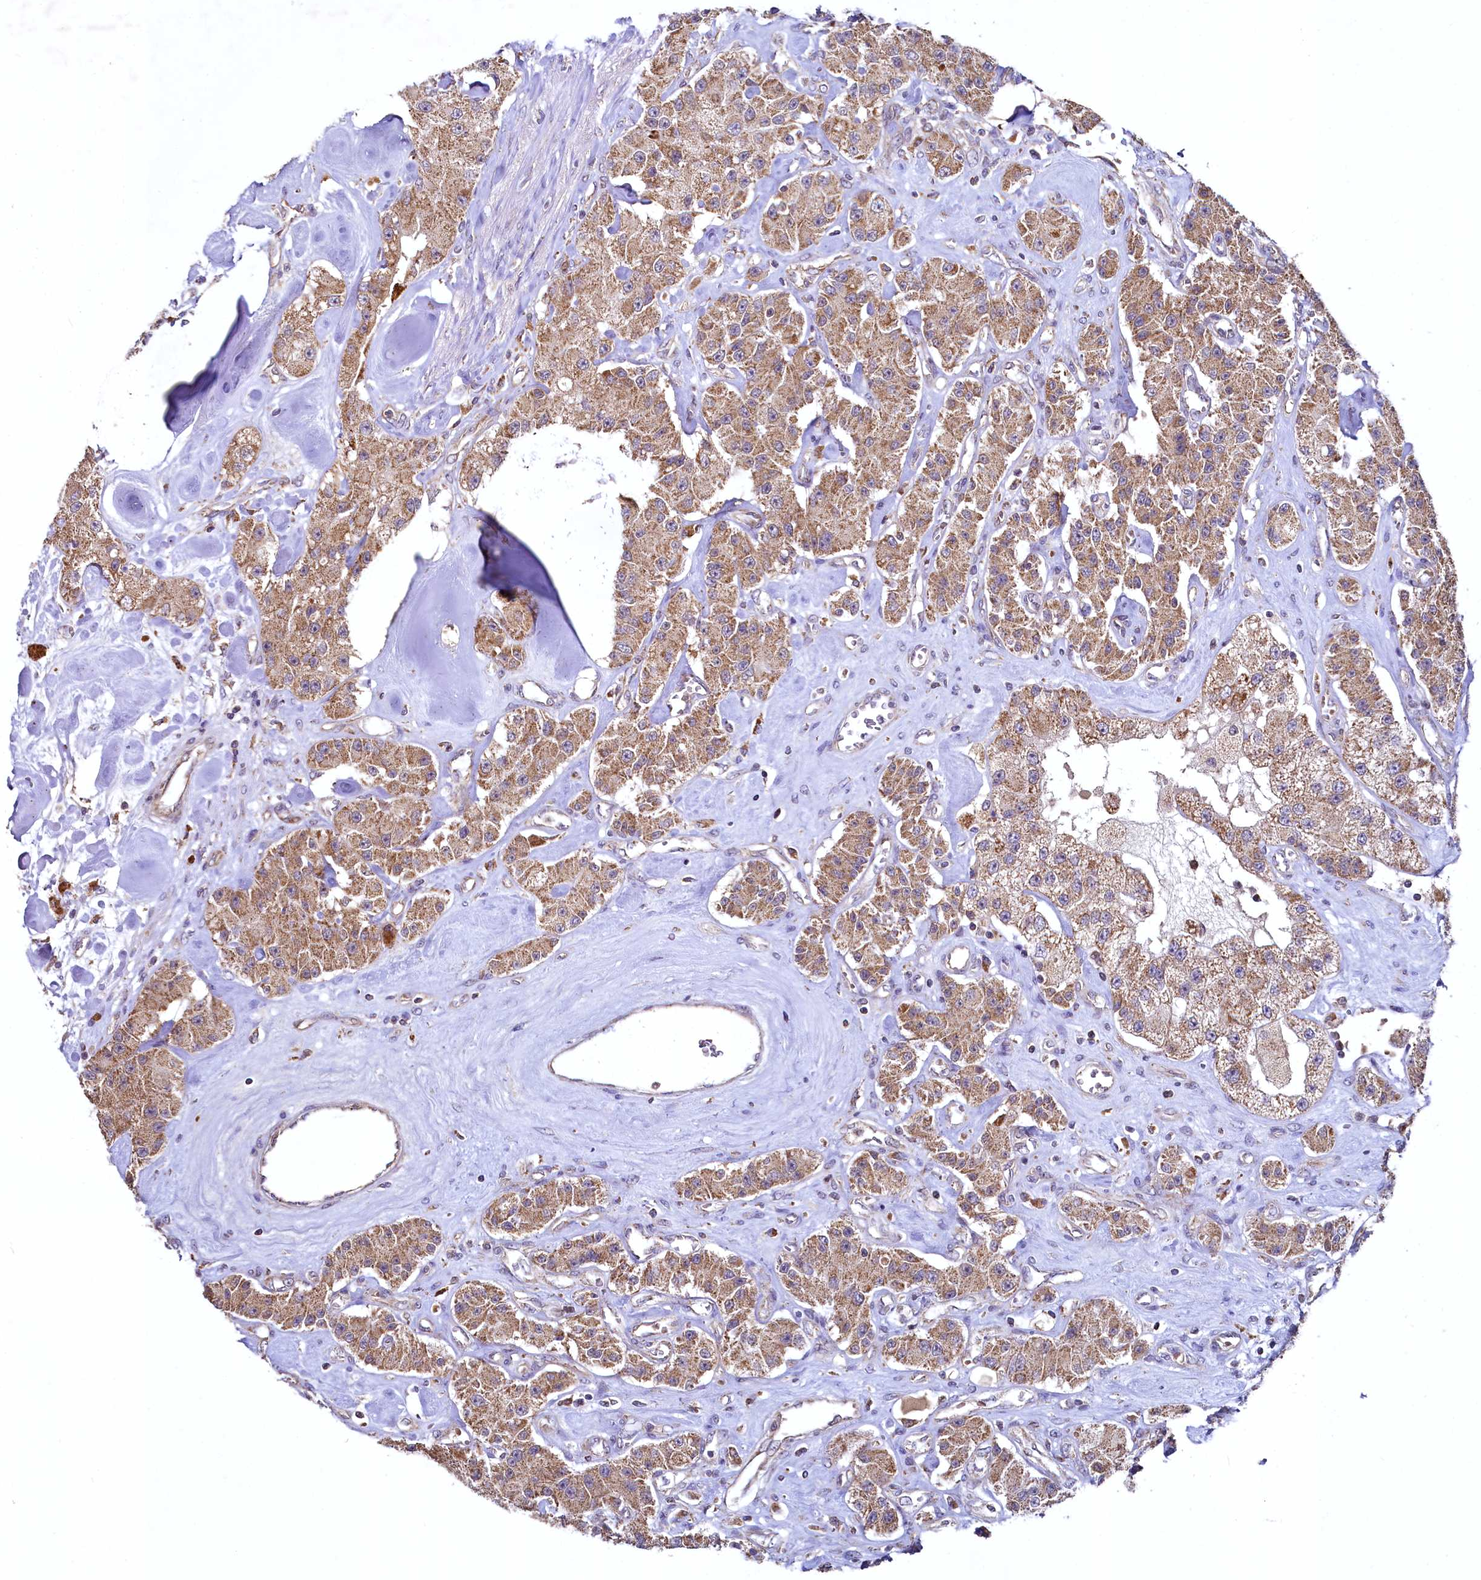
{"staining": {"intensity": "moderate", "quantity": ">75%", "location": "cytoplasmic/membranous"}, "tissue": "carcinoid", "cell_type": "Tumor cells", "image_type": "cancer", "snomed": [{"axis": "morphology", "description": "Carcinoid, malignant, NOS"}, {"axis": "topography", "description": "Pancreas"}], "caption": "This is an image of IHC staining of carcinoid, which shows moderate staining in the cytoplasmic/membranous of tumor cells.", "gene": "METTL4", "patient": {"sex": "male", "age": 41}}